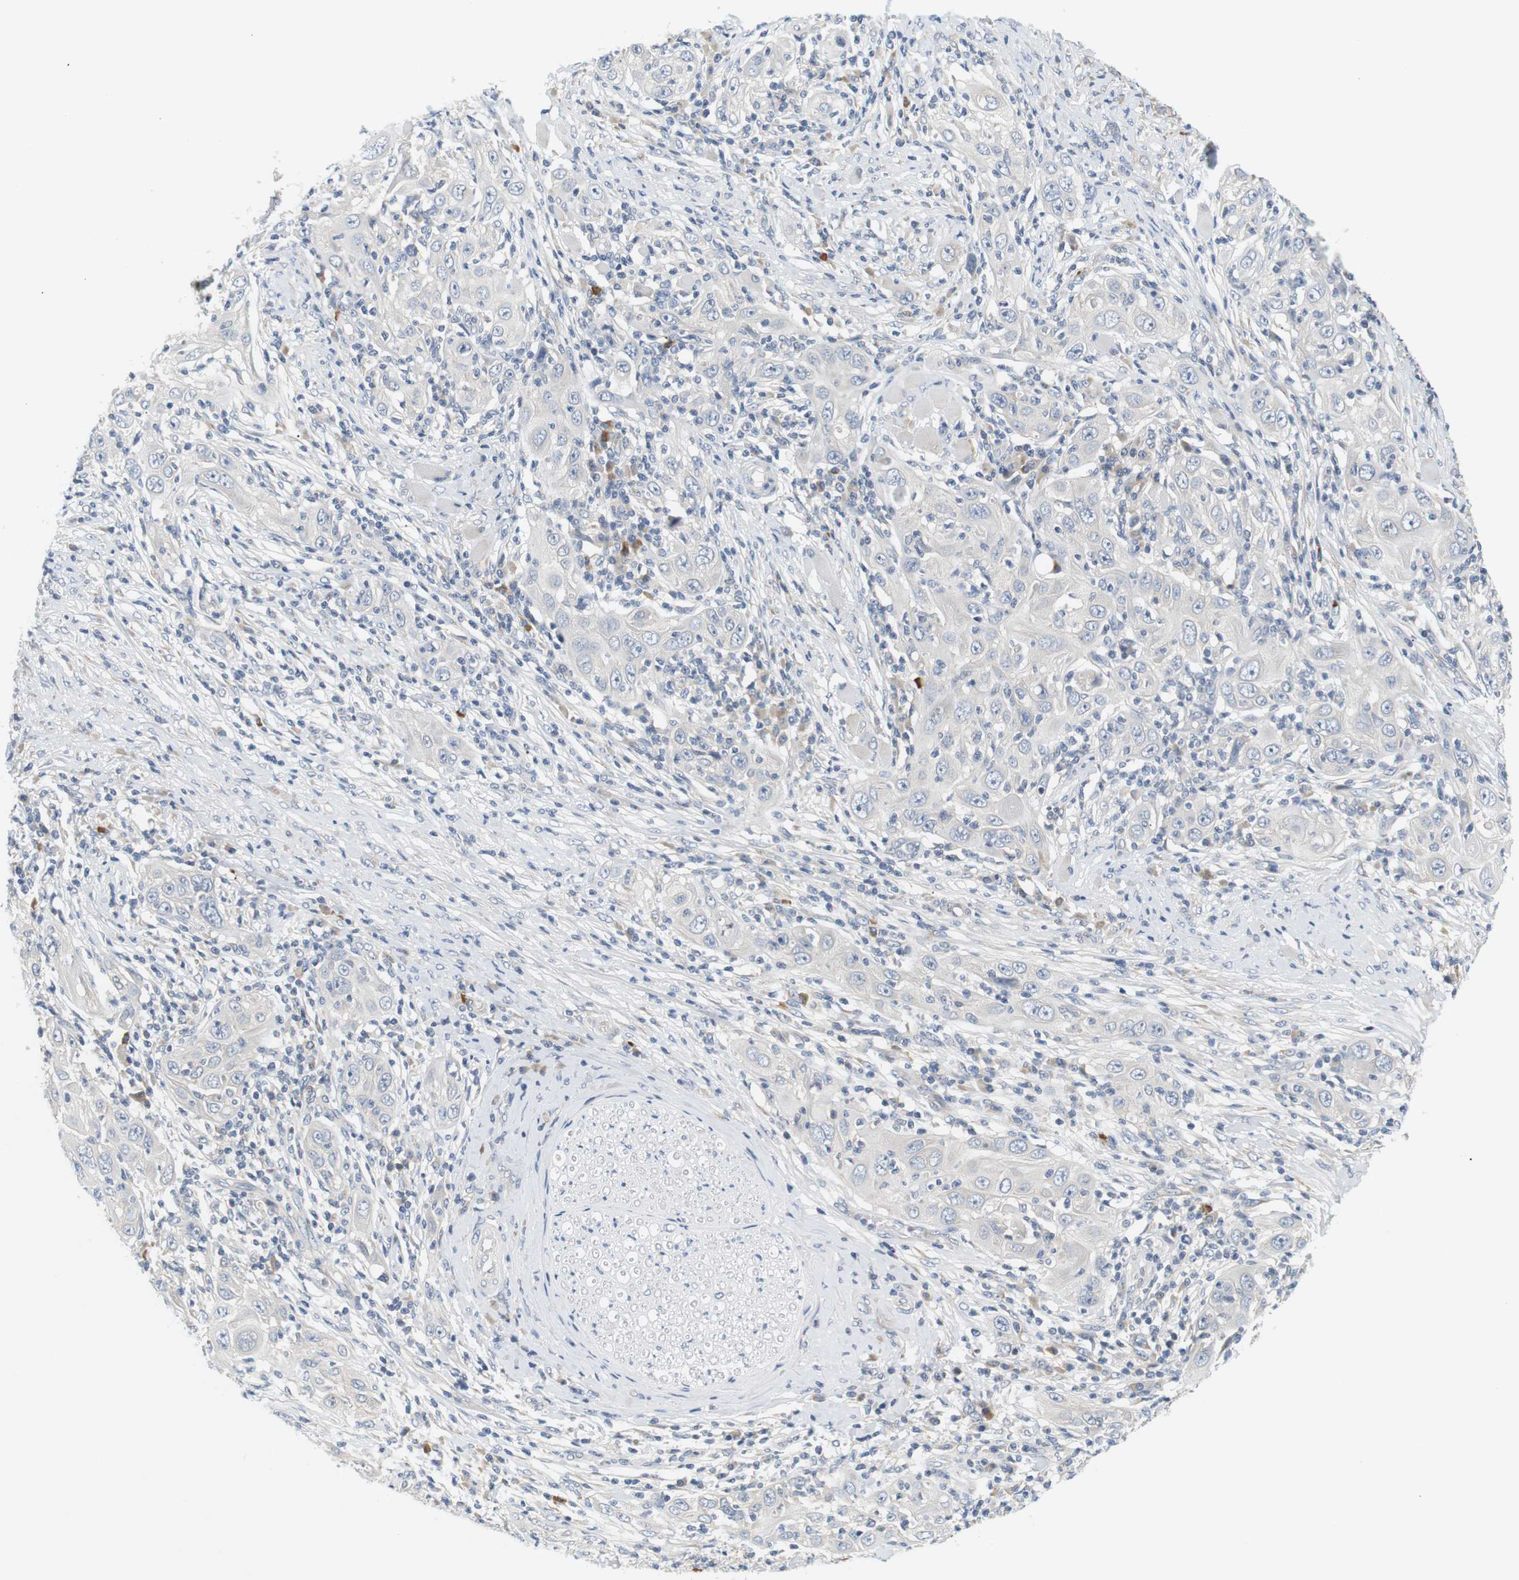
{"staining": {"intensity": "negative", "quantity": "none", "location": "none"}, "tissue": "skin cancer", "cell_type": "Tumor cells", "image_type": "cancer", "snomed": [{"axis": "morphology", "description": "Squamous cell carcinoma, NOS"}, {"axis": "topography", "description": "Skin"}], "caption": "Human skin squamous cell carcinoma stained for a protein using IHC shows no expression in tumor cells.", "gene": "EVA1C", "patient": {"sex": "female", "age": 88}}